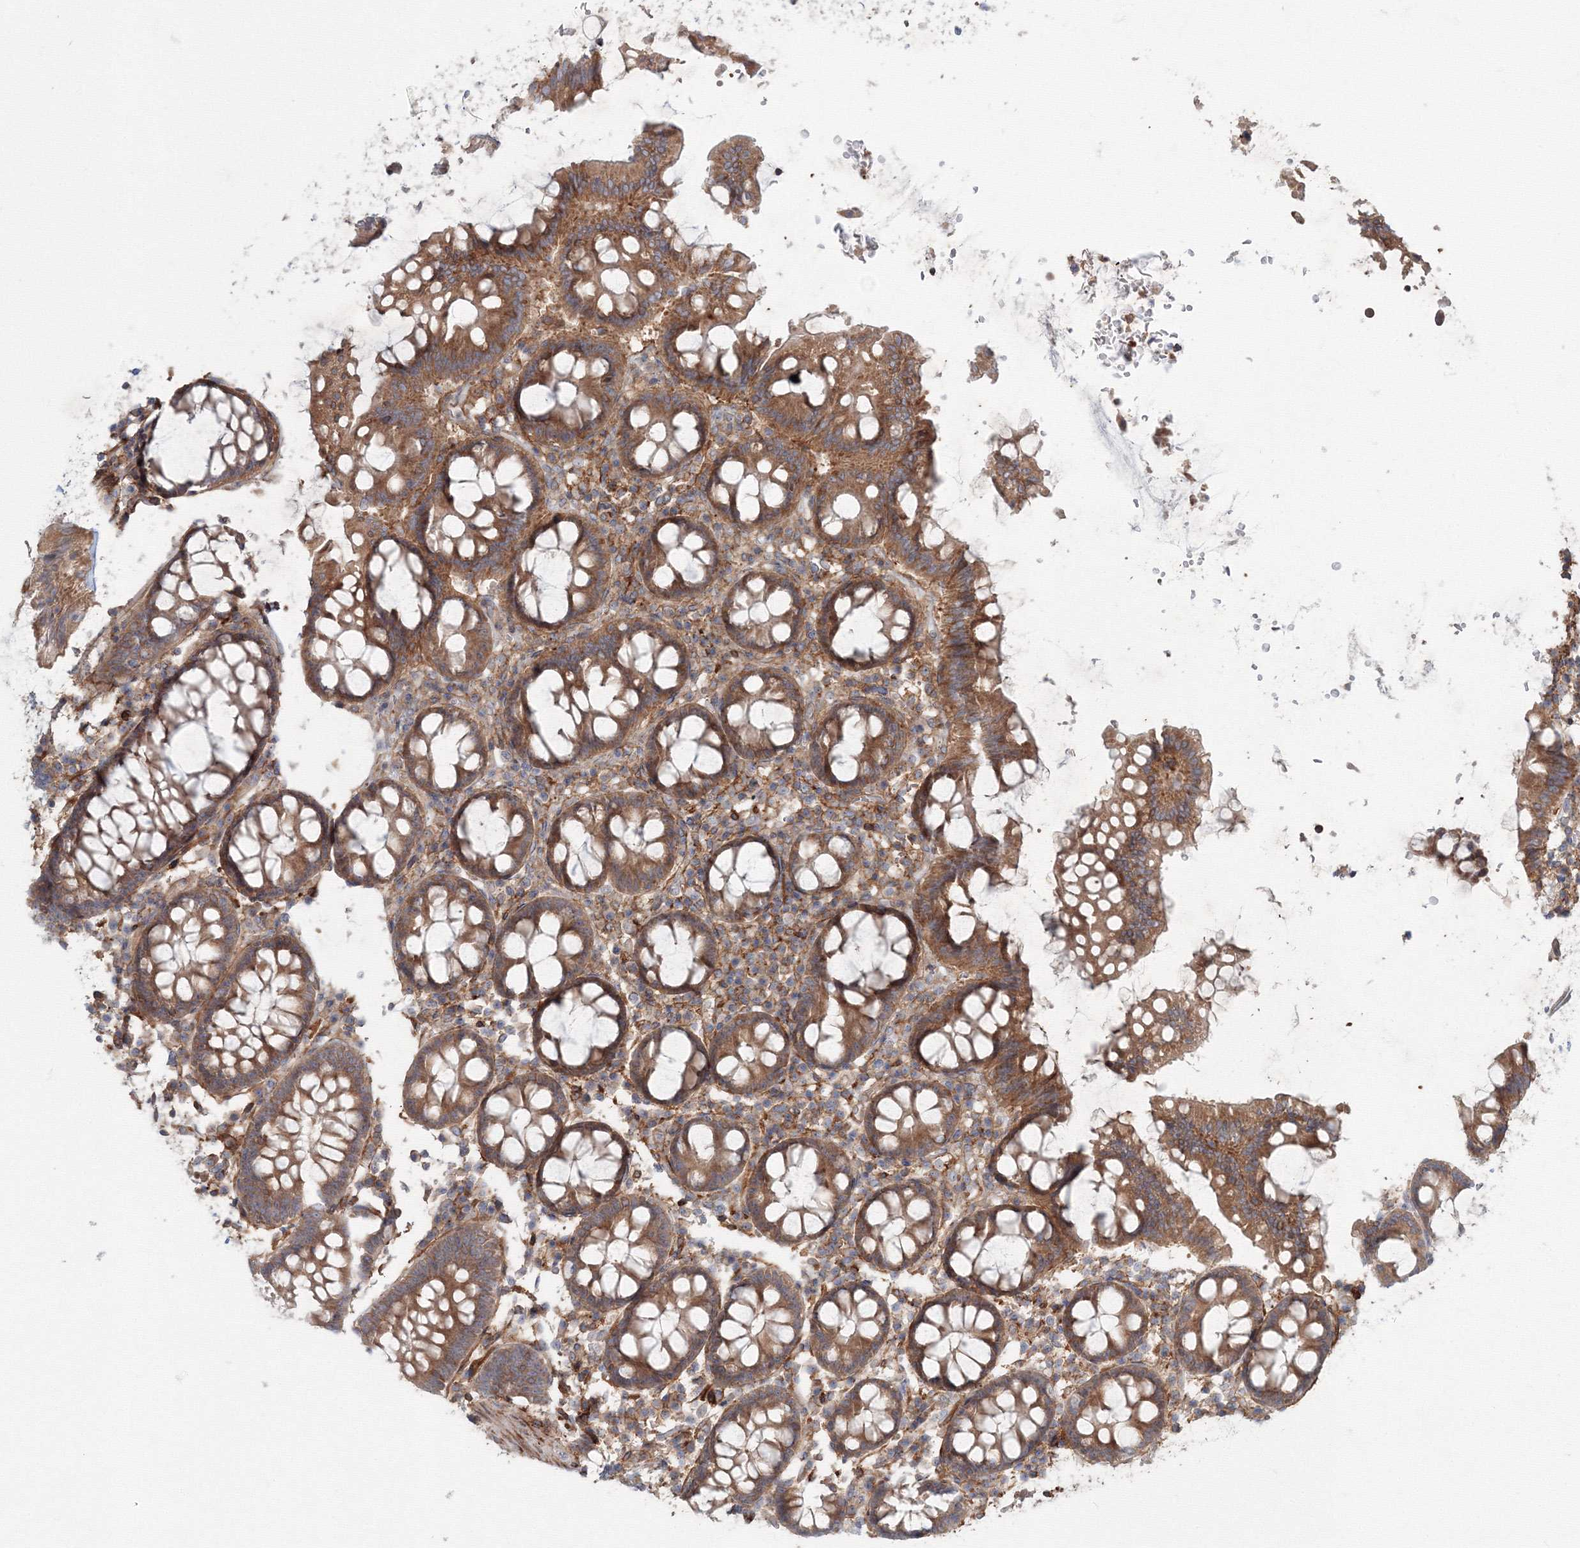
{"staining": {"intensity": "moderate", "quantity": ">75%", "location": "cytoplasmic/membranous"}, "tissue": "colon", "cell_type": "Endothelial cells", "image_type": "normal", "snomed": [{"axis": "morphology", "description": "Normal tissue, NOS"}, {"axis": "topography", "description": "Colon"}], "caption": "A photomicrograph showing moderate cytoplasmic/membranous expression in about >75% of endothelial cells in unremarkable colon, as visualized by brown immunohistochemical staining.", "gene": "SH3PXD2A", "patient": {"sex": "female", "age": 79}}